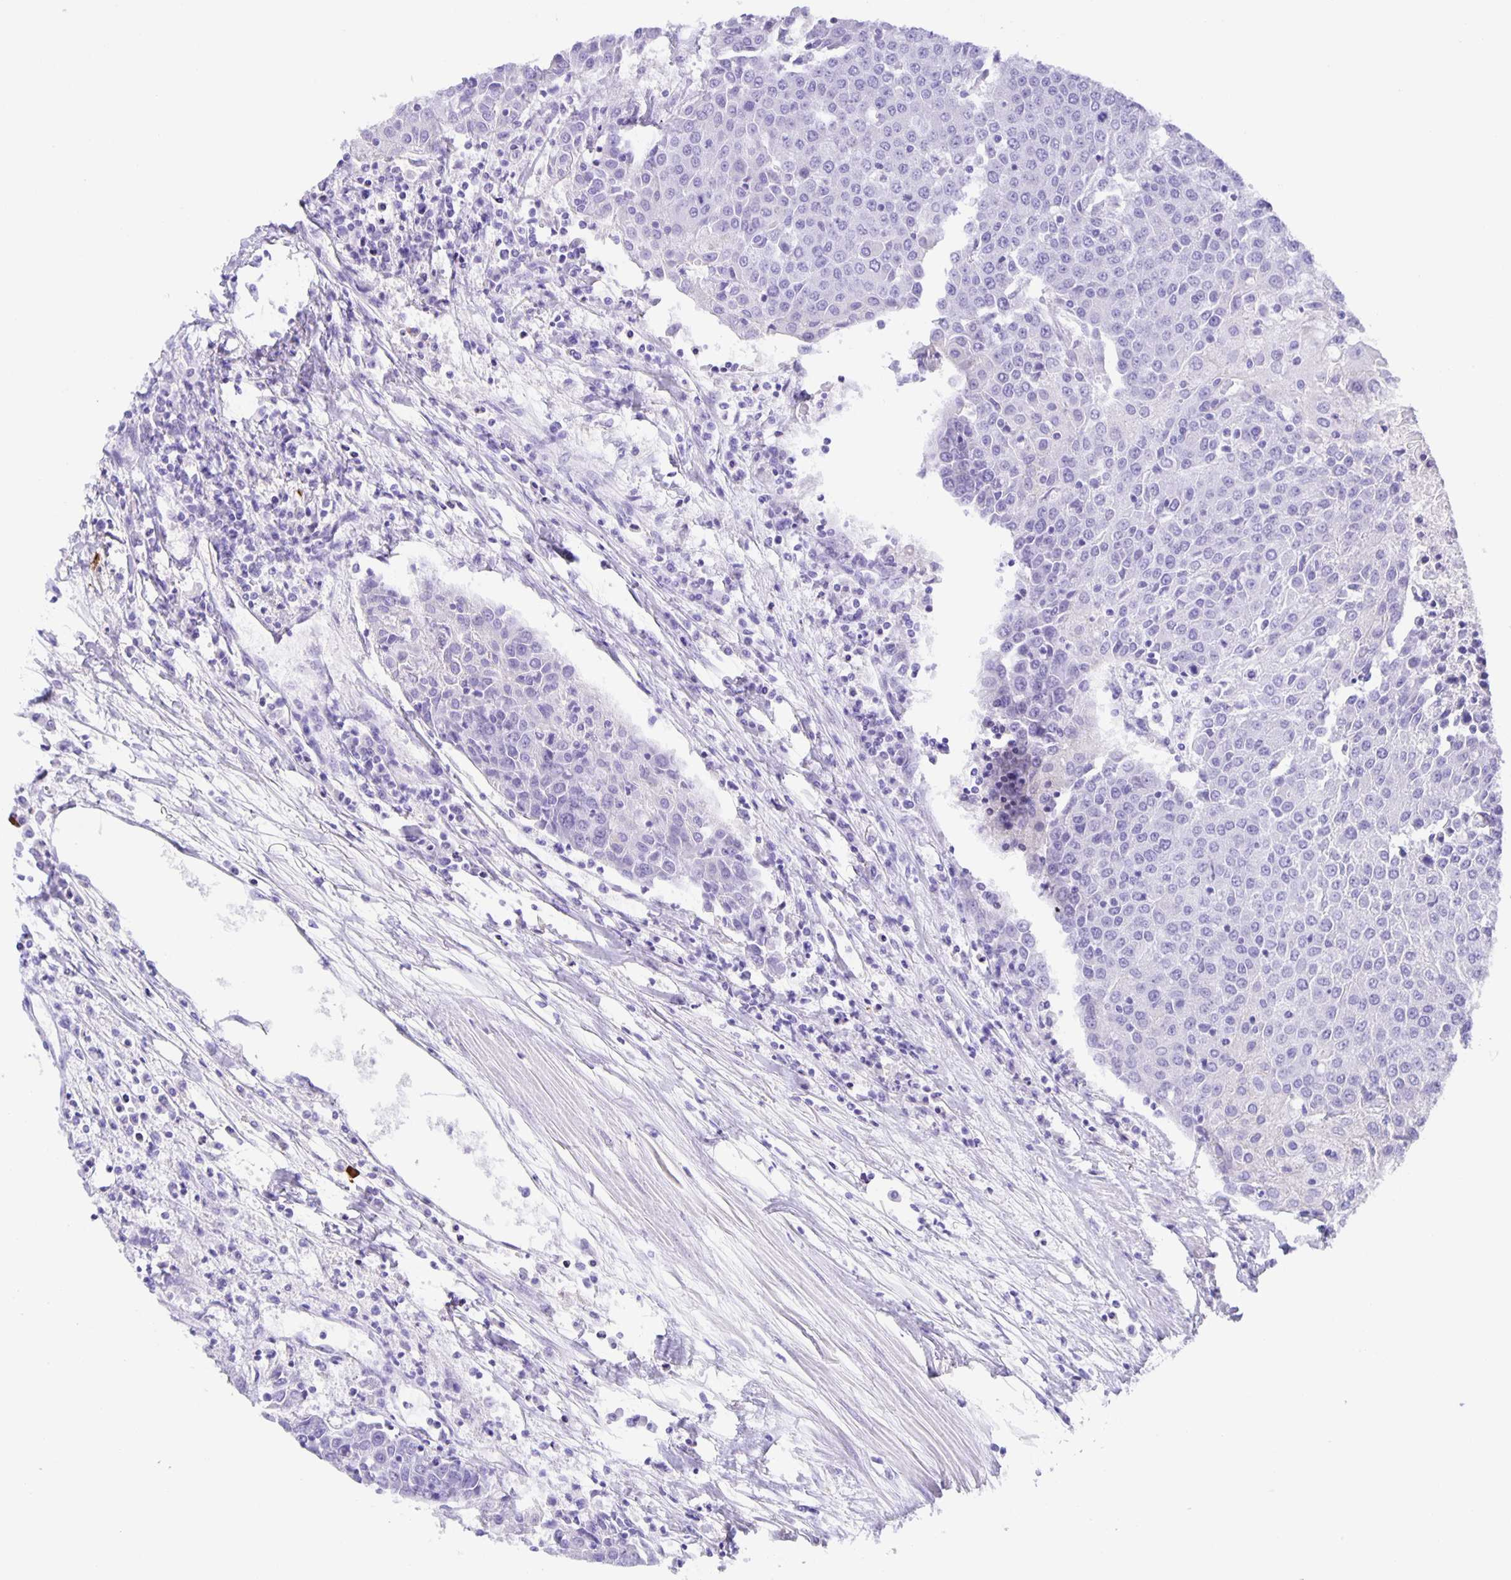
{"staining": {"intensity": "negative", "quantity": "none", "location": "none"}, "tissue": "urothelial cancer", "cell_type": "Tumor cells", "image_type": "cancer", "snomed": [{"axis": "morphology", "description": "Urothelial carcinoma, High grade"}, {"axis": "topography", "description": "Urinary bladder"}], "caption": "IHC micrograph of neoplastic tissue: urothelial carcinoma (high-grade) stained with DAB demonstrates no significant protein staining in tumor cells.", "gene": "GUCA2A", "patient": {"sex": "female", "age": 85}}